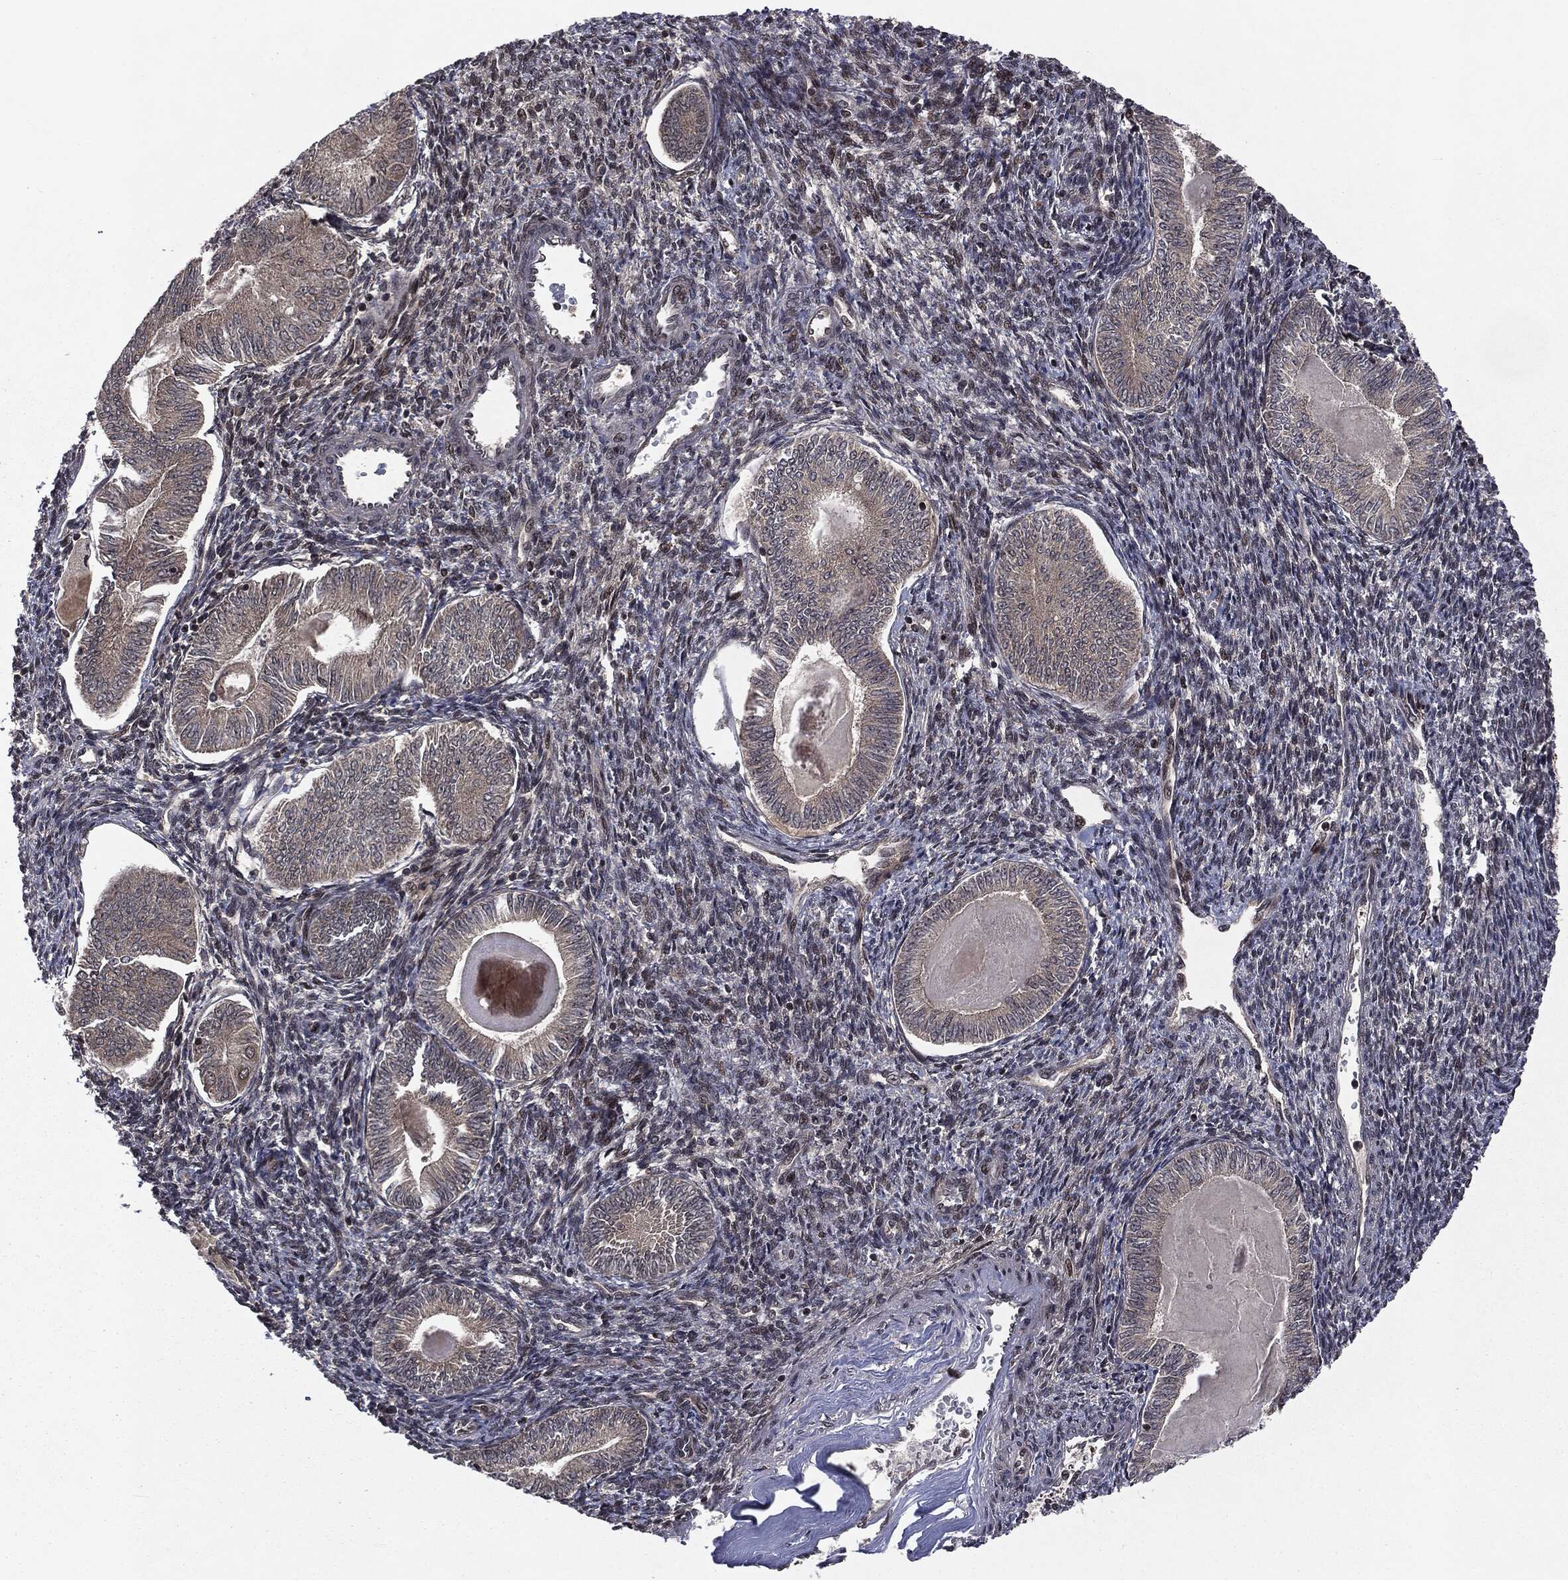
{"staining": {"intensity": "weak", "quantity": "<25%", "location": "cytoplasmic/membranous"}, "tissue": "endometrial cancer", "cell_type": "Tumor cells", "image_type": "cancer", "snomed": [{"axis": "morphology", "description": "Carcinoma, NOS"}, {"axis": "topography", "description": "Uterus"}], "caption": "High magnification brightfield microscopy of endometrial cancer (carcinoma) stained with DAB (3,3'-diaminobenzidine) (brown) and counterstained with hematoxylin (blue): tumor cells show no significant positivity.", "gene": "STAU2", "patient": {"sex": "female", "age": 76}}